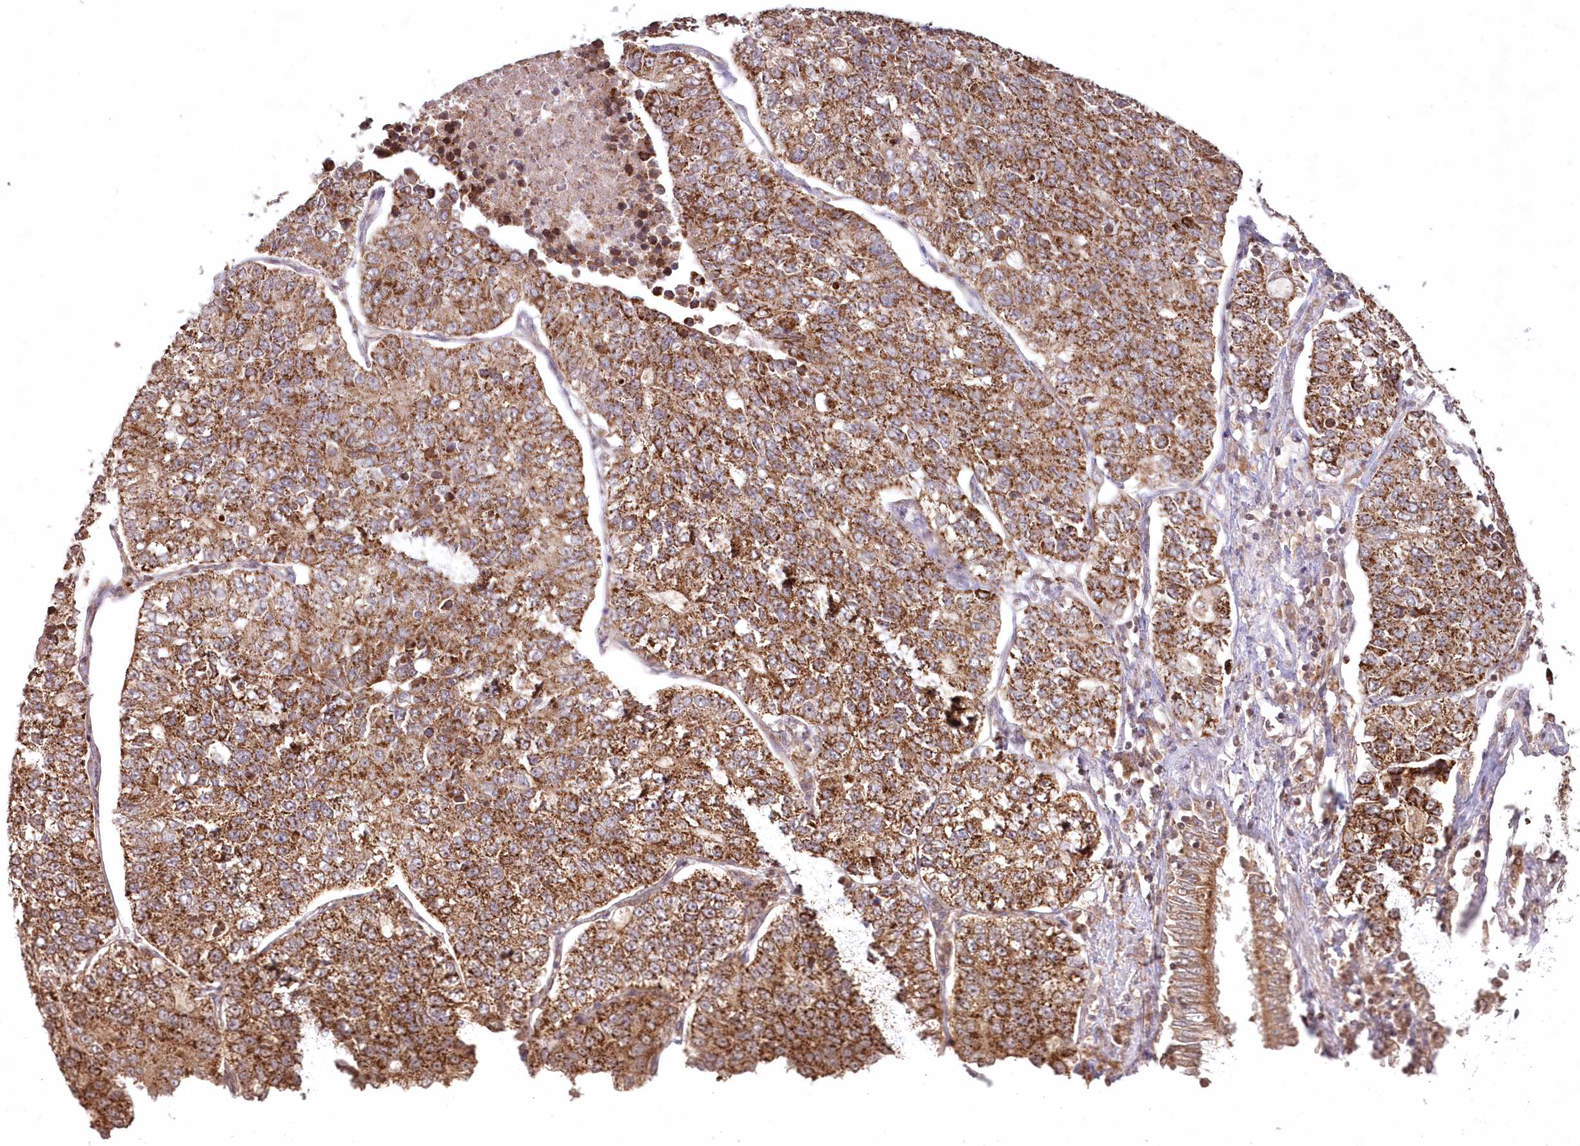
{"staining": {"intensity": "strong", "quantity": ">75%", "location": "cytoplasmic/membranous"}, "tissue": "lung cancer", "cell_type": "Tumor cells", "image_type": "cancer", "snomed": [{"axis": "morphology", "description": "Adenocarcinoma, NOS"}, {"axis": "topography", "description": "Lung"}], "caption": "Immunohistochemistry staining of lung cancer, which exhibits high levels of strong cytoplasmic/membranous expression in approximately >75% of tumor cells indicating strong cytoplasmic/membranous protein positivity. The staining was performed using DAB (brown) for protein detection and nuclei were counterstained in hematoxylin (blue).", "gene": "LRPPRC", "patient": {"sex": "male", "age": 49}}